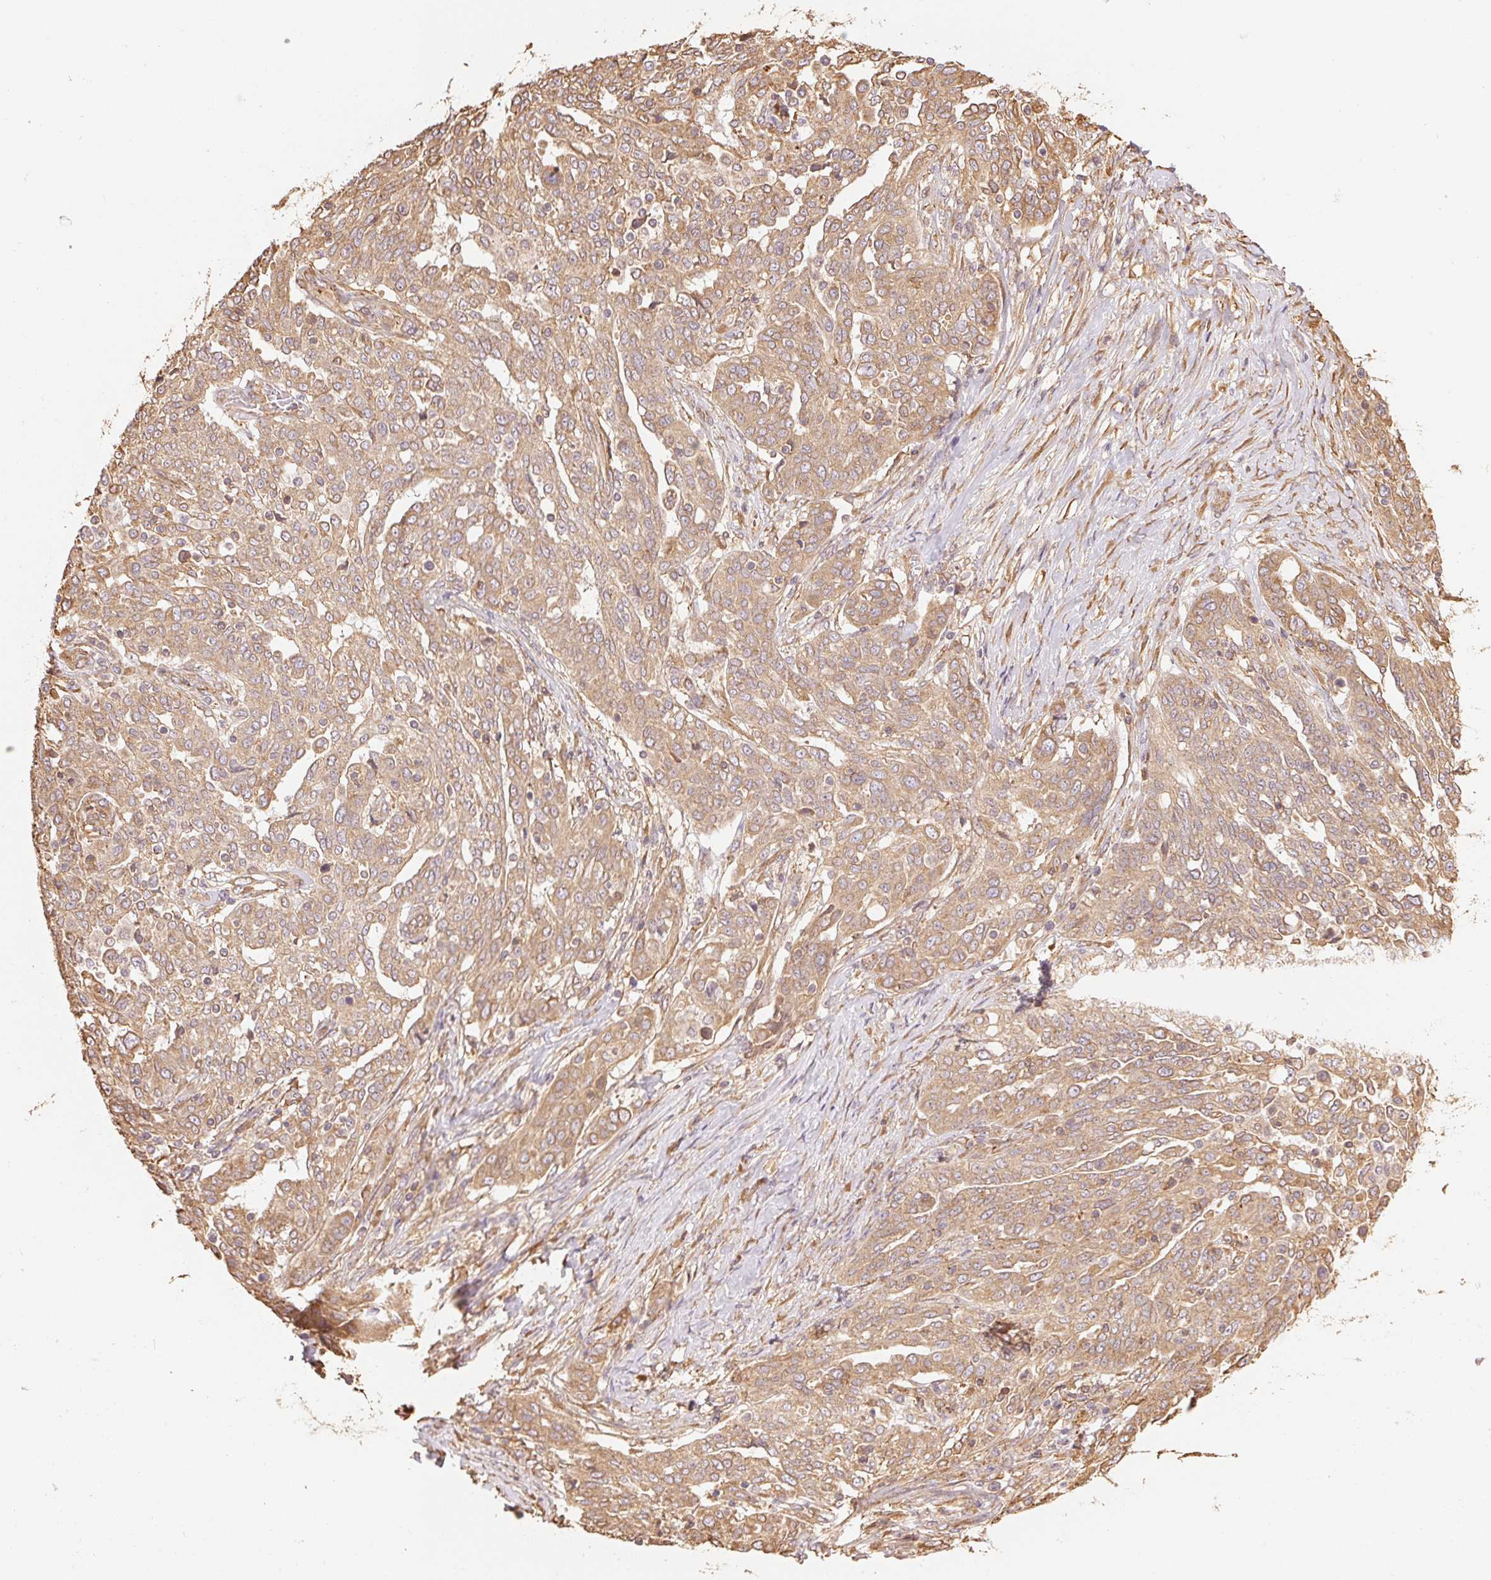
{"staining": {"intensity": "weak", "quantity": ">75%", "location": "cytoplasmic/membranous"}, "tissue": "ovarian cancer", "cell_type": "Tumor cells", "image_type": "cancer", "snomed": [{"axis": "morphology", "description": "Cystadenocarcinoma, serous, NOS"}, {"axis": "topography", "description": "Ovary"}], "caption": "Immunohistochemistry (IHC) (DAB) staining of ovarian cancer (serous cystadenocarcinoma) exhibits weak cytoplasmic/membranous protein positivity in about >75% of tumor cells. Nuclei are stained in blue.", "gene": "C6orf163", "patient": {"sex": "female", "age": 67}}